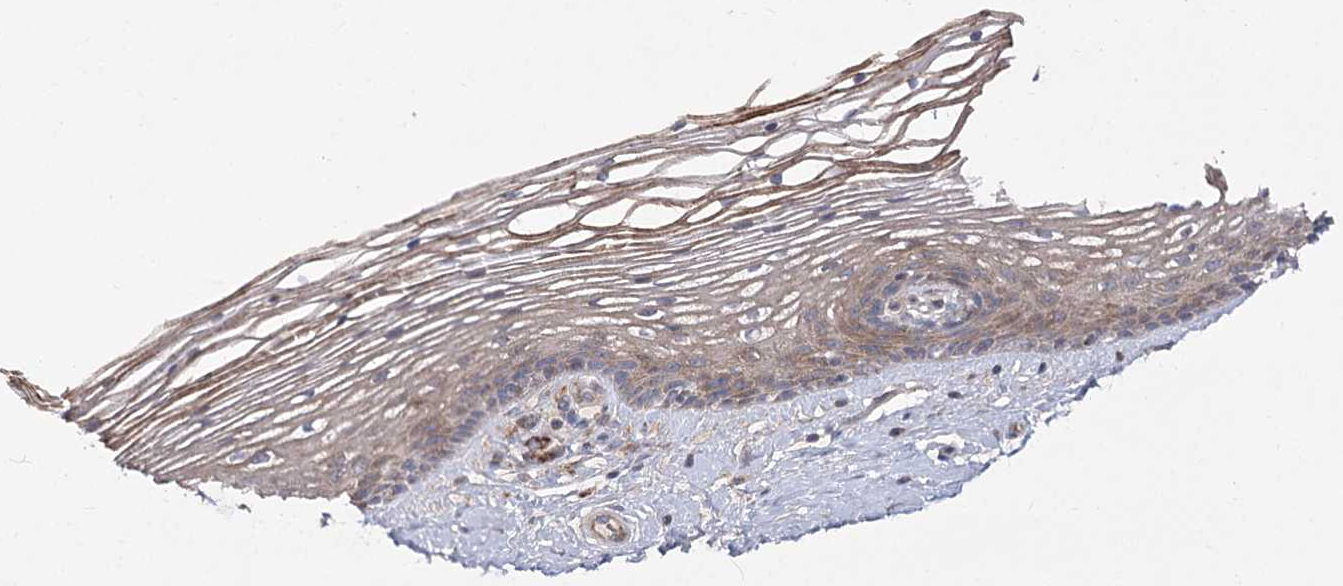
{"staining": {"intensity": "moderate", "quantity": "<25%", "location": "cytoplasmic/membranous"}, "tissue": "vagina", "cell_type": "Squamous epithelial cells", "image_type": "normal", "snomed": [{"axis": "morphology", "description": "Normal tissue, NOS"}, {"axis": "topography", "description": "Vagina"}], "caption": "Brown immunohistochemical staining in benign vagina demonstrates moderate cytoplasmic/membranous staining in approximately <25% of squamous epithelial cells. (DAB IHC with brightfield microscopy, high magnification).", "gene": "NADK2", "patient": {"sex": "female", "age": 46}}